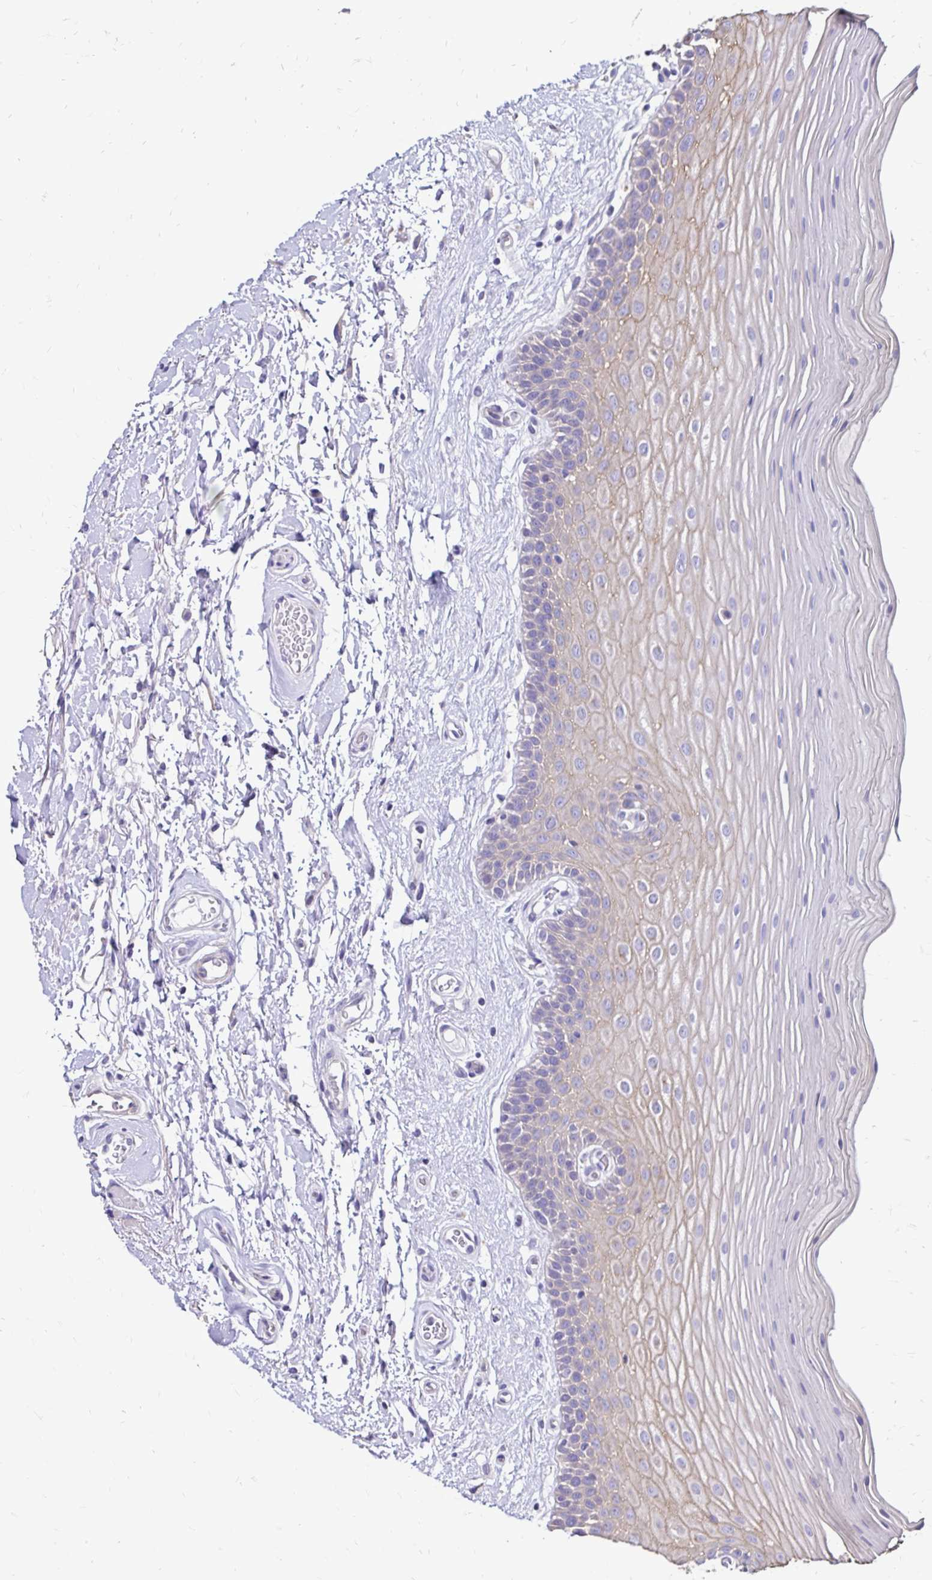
{"staining": {"intensity": "weak", "quantity": "<25%", "location": "cytoplasmic/membranous"}, "tissue": "oral mucosa", "cell_type": "Squamous epithelial cells", "image_type": "normal", "snomed": [{"axis": "morphology", "description": "Normal tissue, NOS"}, {"axis": "morphology", "description": "Squamous cell carcinoma, NOS"}, {"axis": "topography", "description": "Oral tissue"}, {"axis": "topography", "description": "Tounge, NOS"}, {"axis": "topography", "description": "Head-Neck"}], "caption": "A micrograph of human oral mucosa is negative for staining in squamous epithelial cells. The staining was performed using DAB to visualize the protein expression in brown, while the nuclei were stained in blue with hematoxylin (Magnification: 20x).", "gene": "EVPL", "patient": {"sex": "male", "age": 62}}